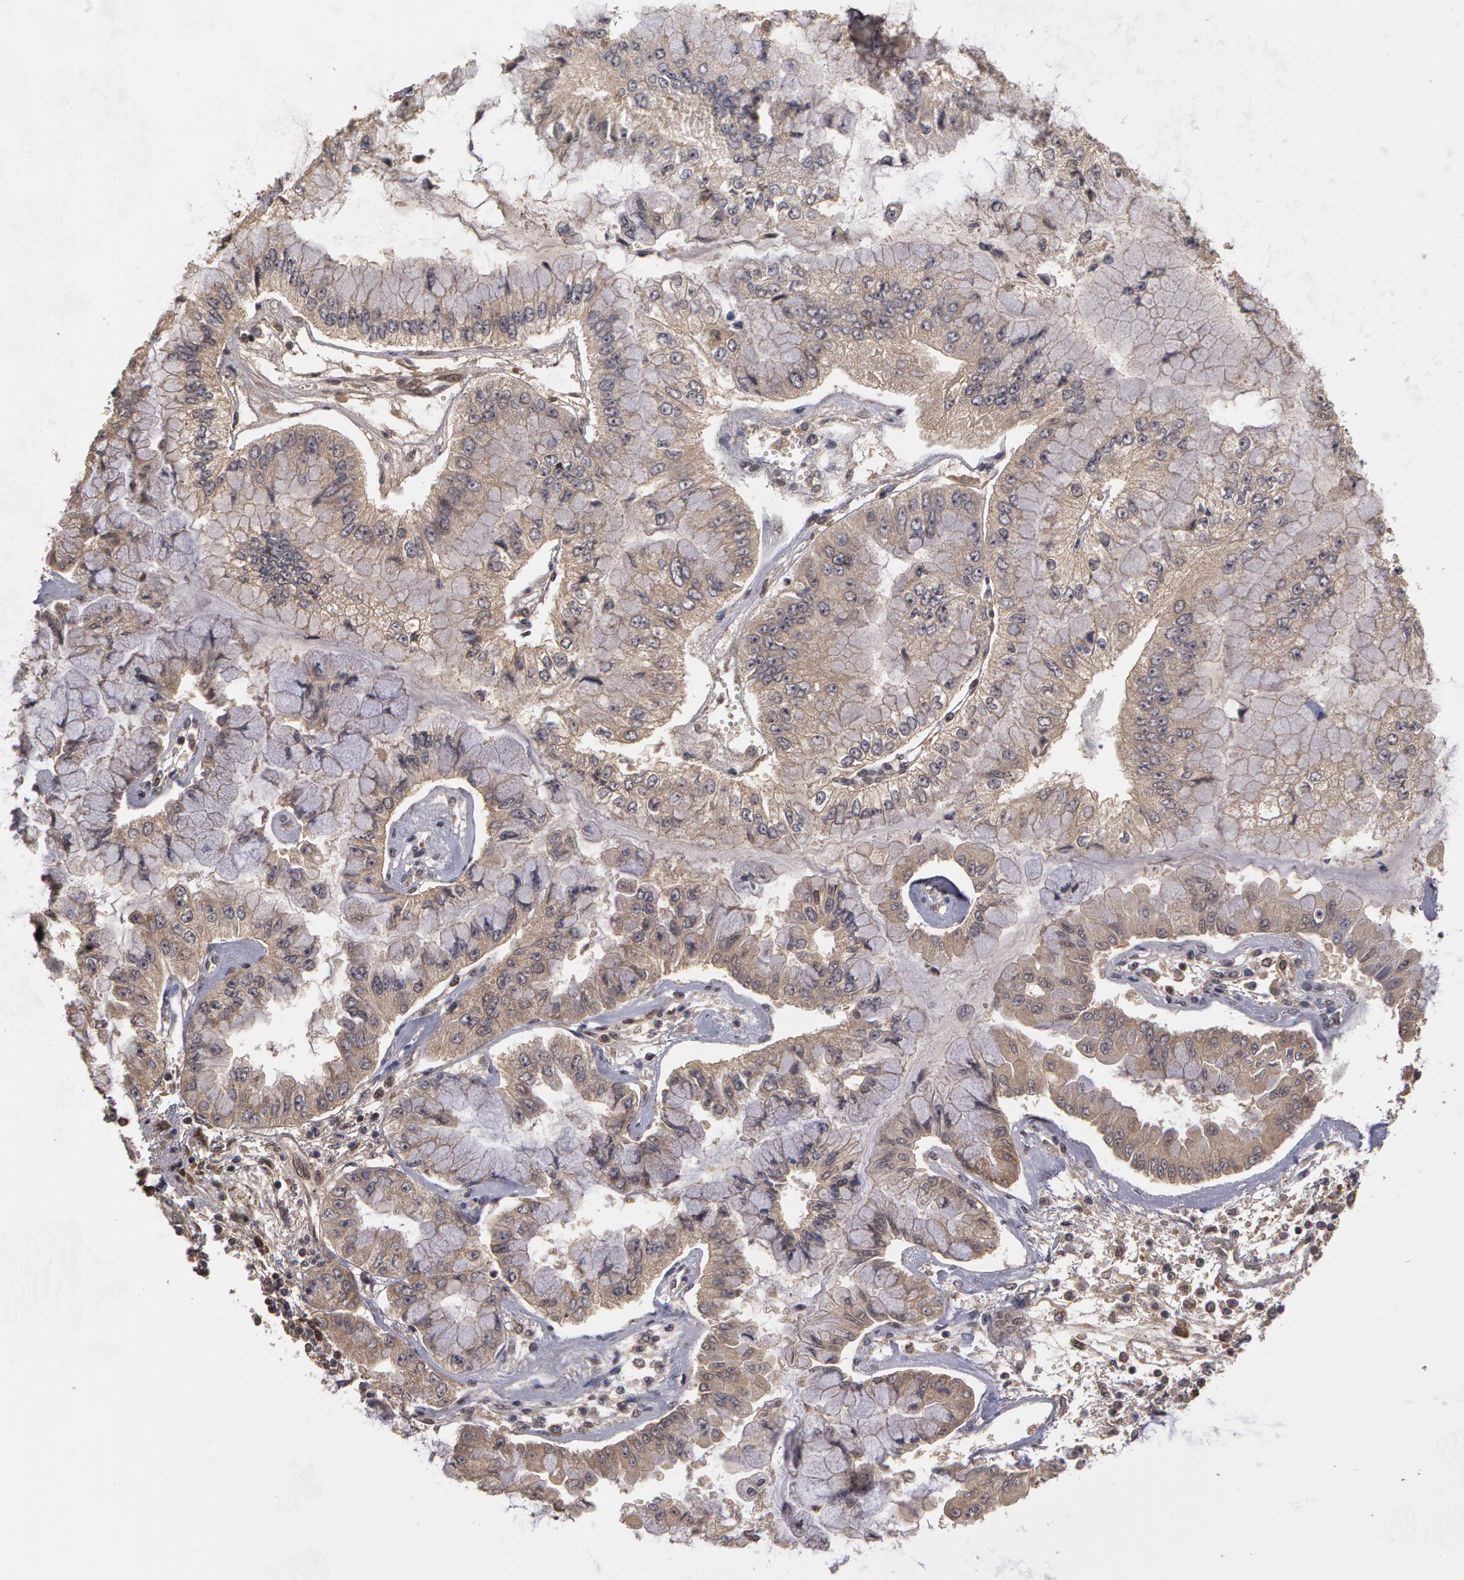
{"staining": {"intensity": "moderate", "quantity": ">75%", "location": "cytoplasmic/membranous"}, "tissue": "liver cancer", "cell_type": "Tumor cells", "image_type": "cancer", "snomed": [{"axis": "morphology", "description": "Cholangiocarcinoma"}, {"axis": "topography", "description": "Liver"}], "caption": "An IHC micrograph of tumor tissue is shown. Protein staining in brown highlights moderate cytoplasmic/membranous positivity in liver cholangiocarcinoma within tumor cells.", "gene": "GLIS1", "patient": {"sex": "female", "age": 79}}